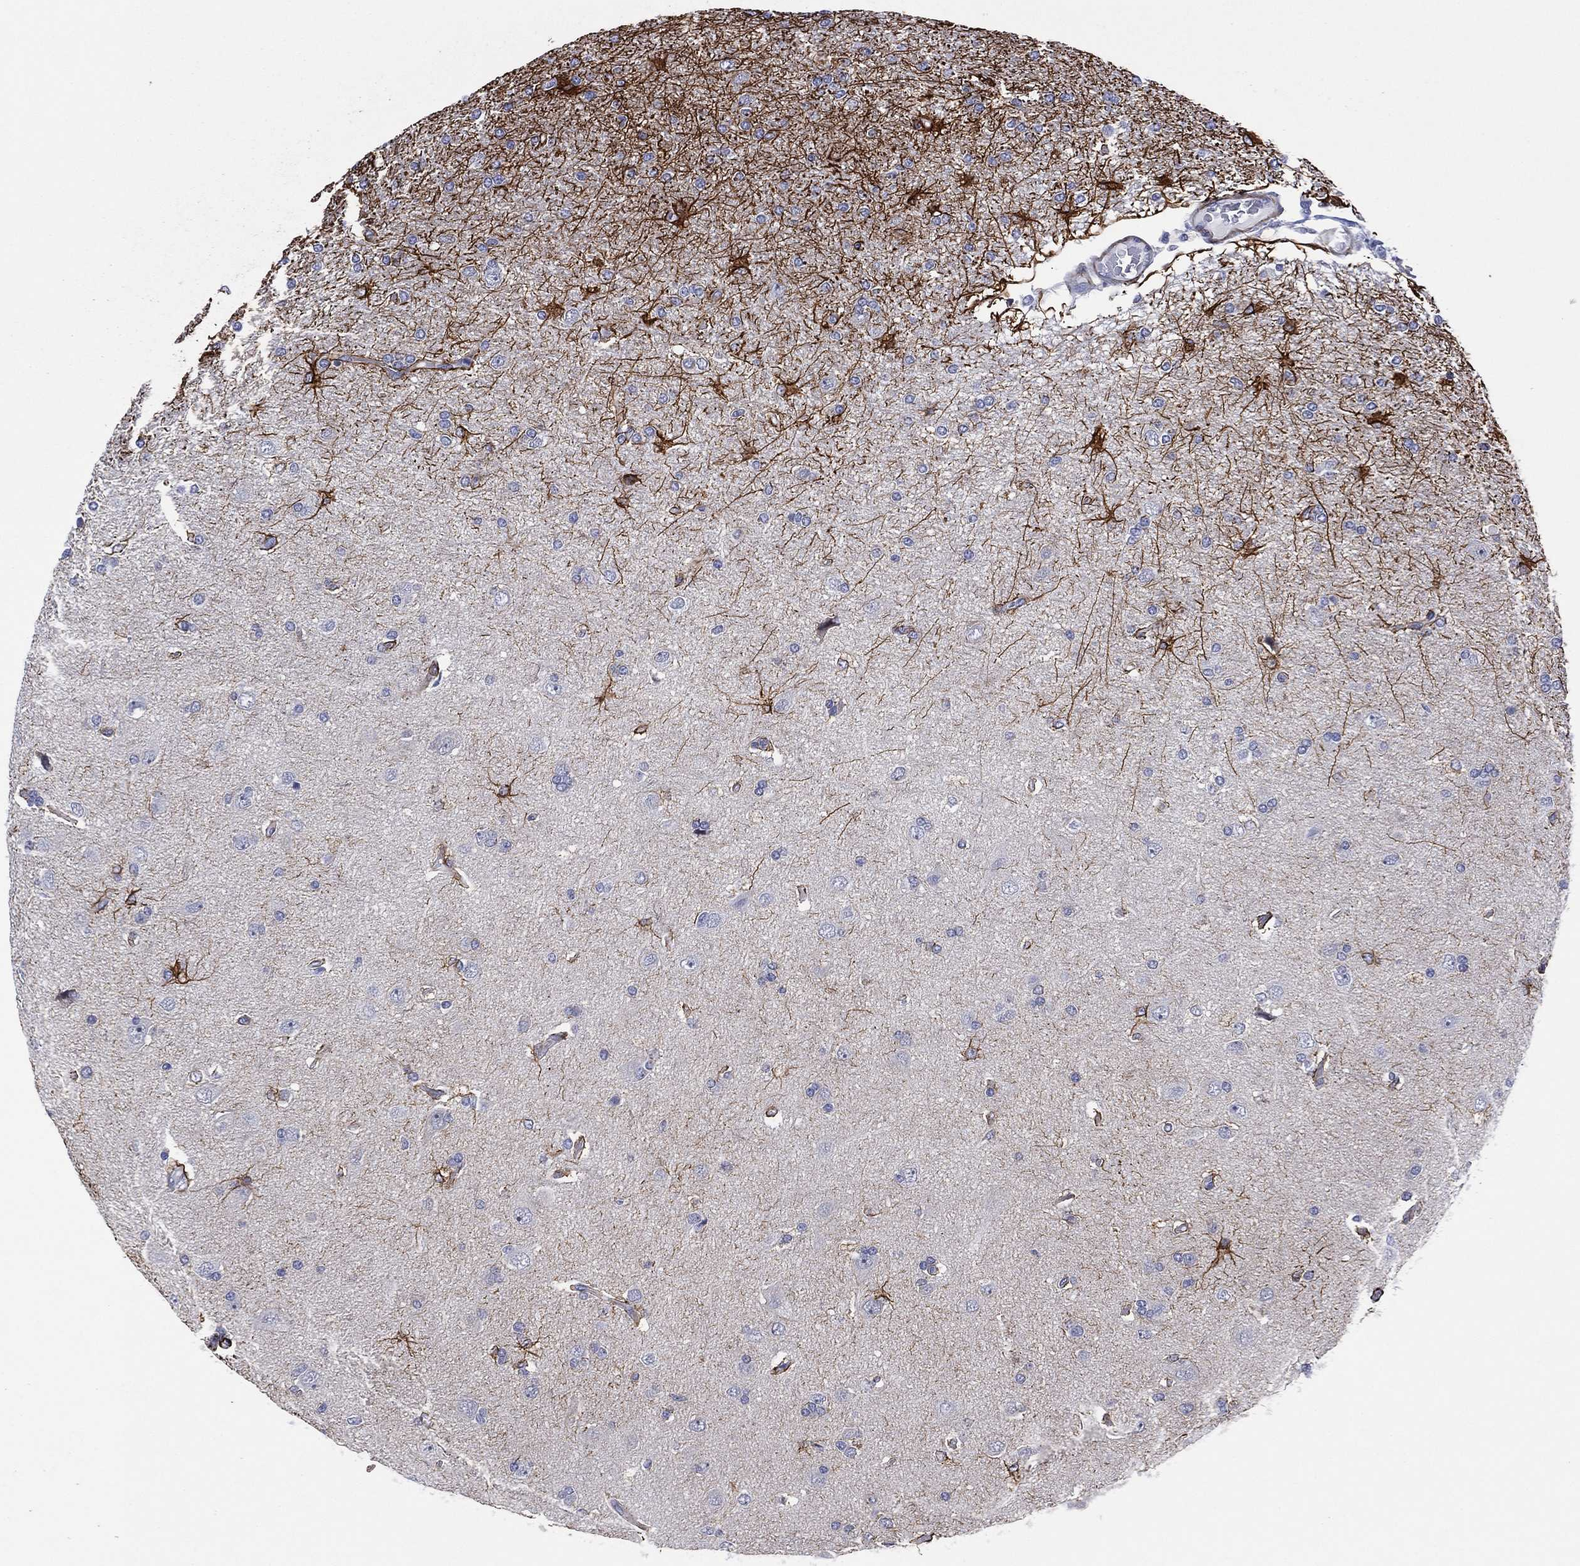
{"staining": {"intensity": "negative", "quantity": "none", "location": "none"}, "tissue": "glioma", "cell_type": "Tumor cells", "image_type": "cancer", "snomed": [{"axis": "morphology", "description": "Glioma, malignant, High grade"}, {"axis": "topography", "description": "Cerebral cortex"}], "caption": "Tumor cells show no significant protein expression in glioma. (Brightfield microscopy of DAB IHC at high magnification).", "gene": "CLIP3", "patient": {"sex": "male", "age": 70}}